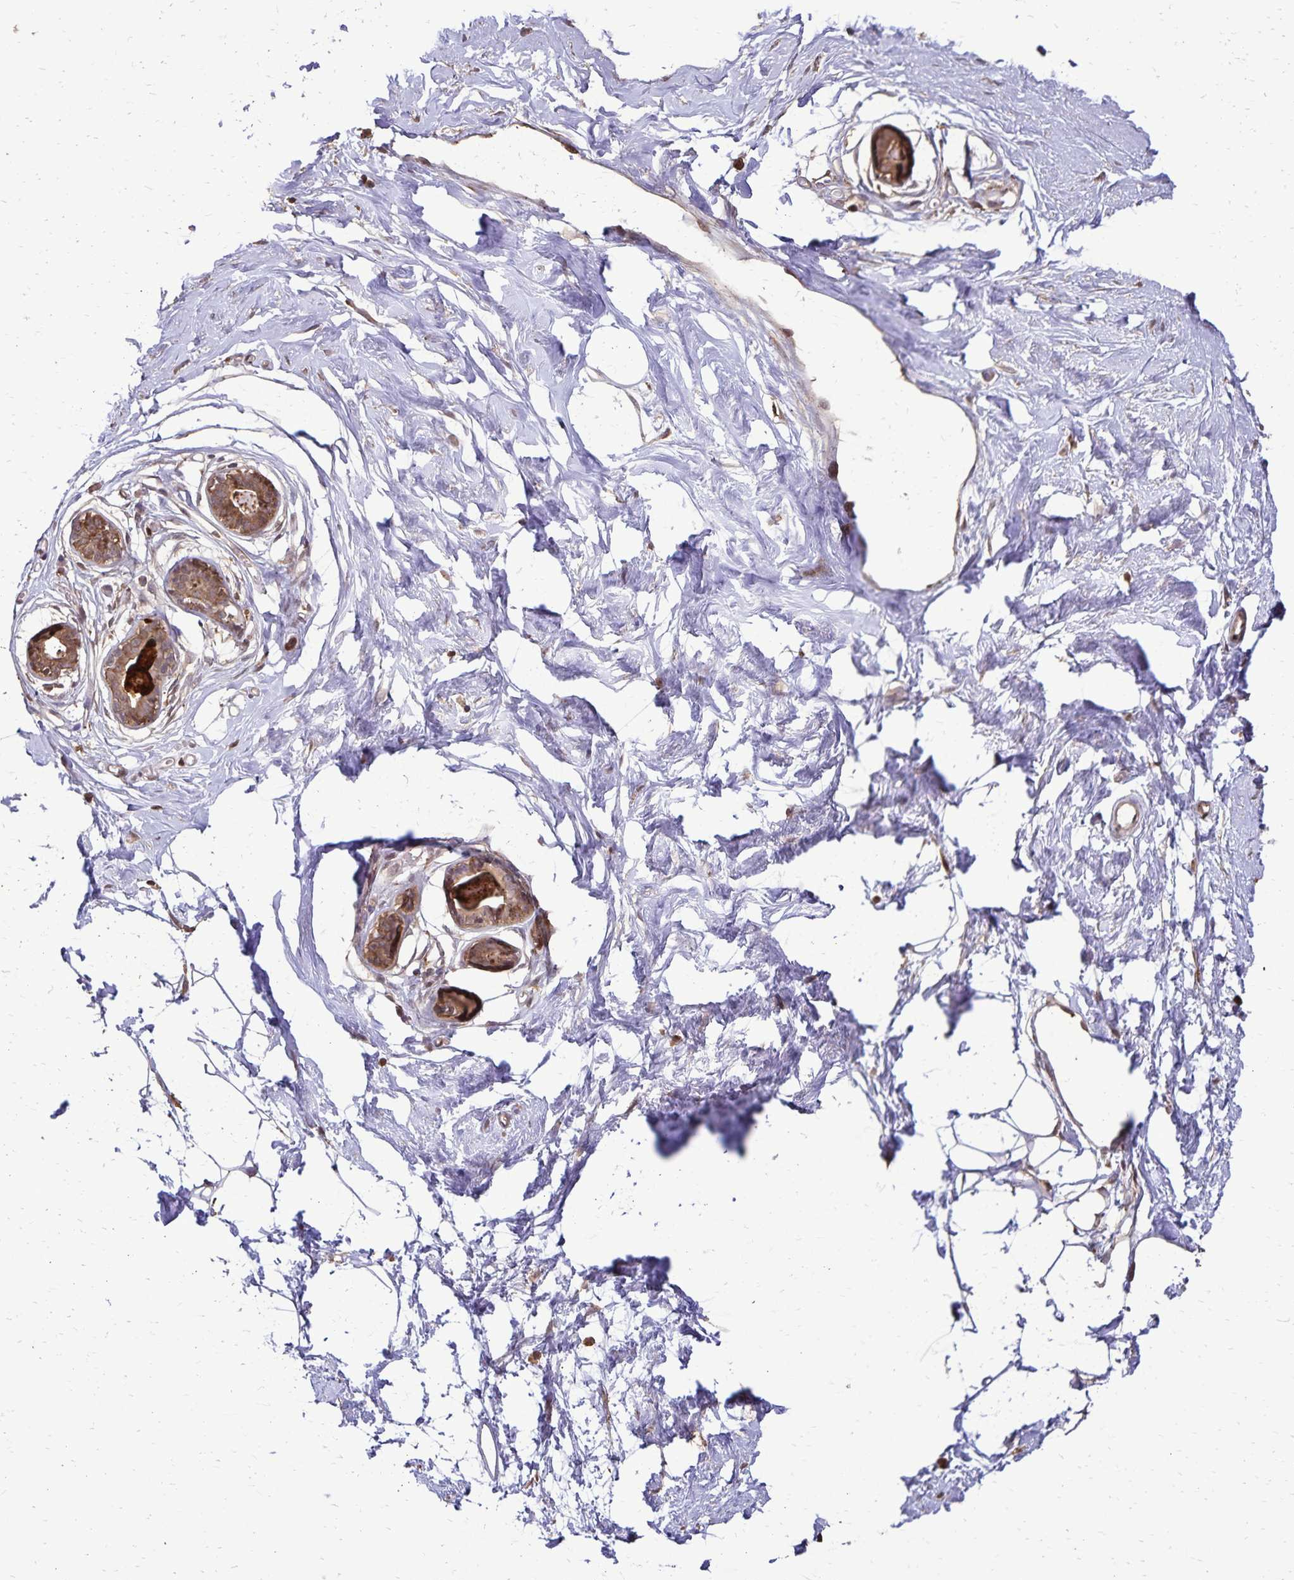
{"staining": {"intensity": "negative", "quantity": "none", "location": "none"}, "tissue": "breast", "cell_type": "Adipocytes", "image_type": "normal", "snomed": [{"axis": "morphology", "description": "Normal tissue, NOS"}, {"axis": "topography", "description": "Breast"}], "caption": "The immunohistochemistry (IHC) image has no significant positivity in adipocytes of breast. The staining was performed using DAB (3,3'-diaminobenzidine) to visualize the protein expression in brown, while the nuclei were stained in blue with hematoxylin (Magnification: 20x).", "gene": "CHMP1B", "patient": {"sex": "female", "age": 45}}